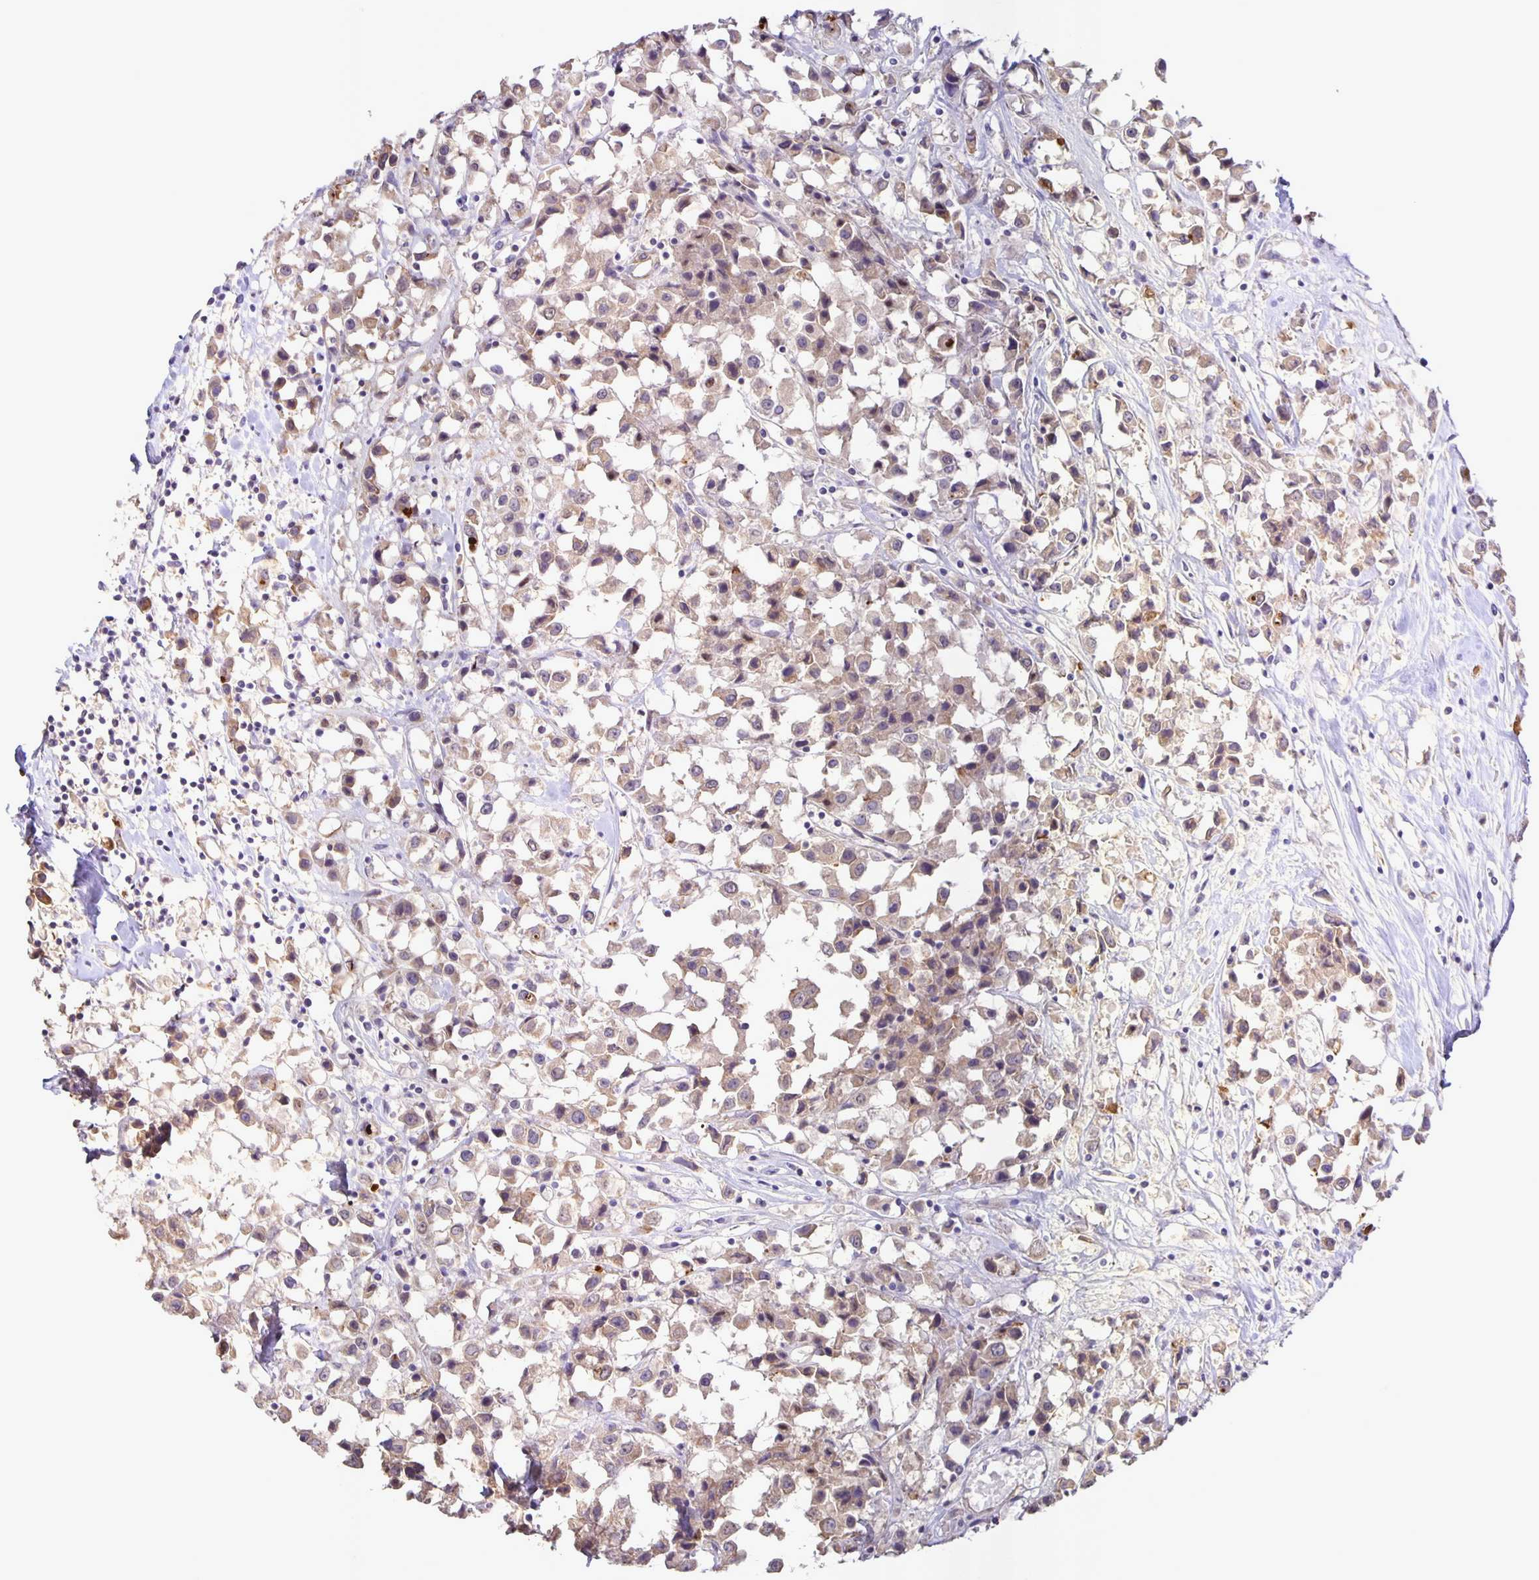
{"staining": {"intensity": "weak", "quantity": "25%-75%", "location": "cytoplasmic/membranous"}, "tissue": "breast cancer", "cell_type": "Tumor cells", "image_type": "cancer", "snomed": [{"axis": "morphology", "description": "Duct carcinoma"}, {"axis": "topography", "description": "Breast"}], "caption": "Tumor cells display weak cytoplasmic/membranous positivity in about 25%-75% of cells in breast intraductal carcinoma. (Brightfield microscopy of DAB IHC at high magnification).", "gene": "SRCIN1", "patient": {"sex": "female", "age": 61}}